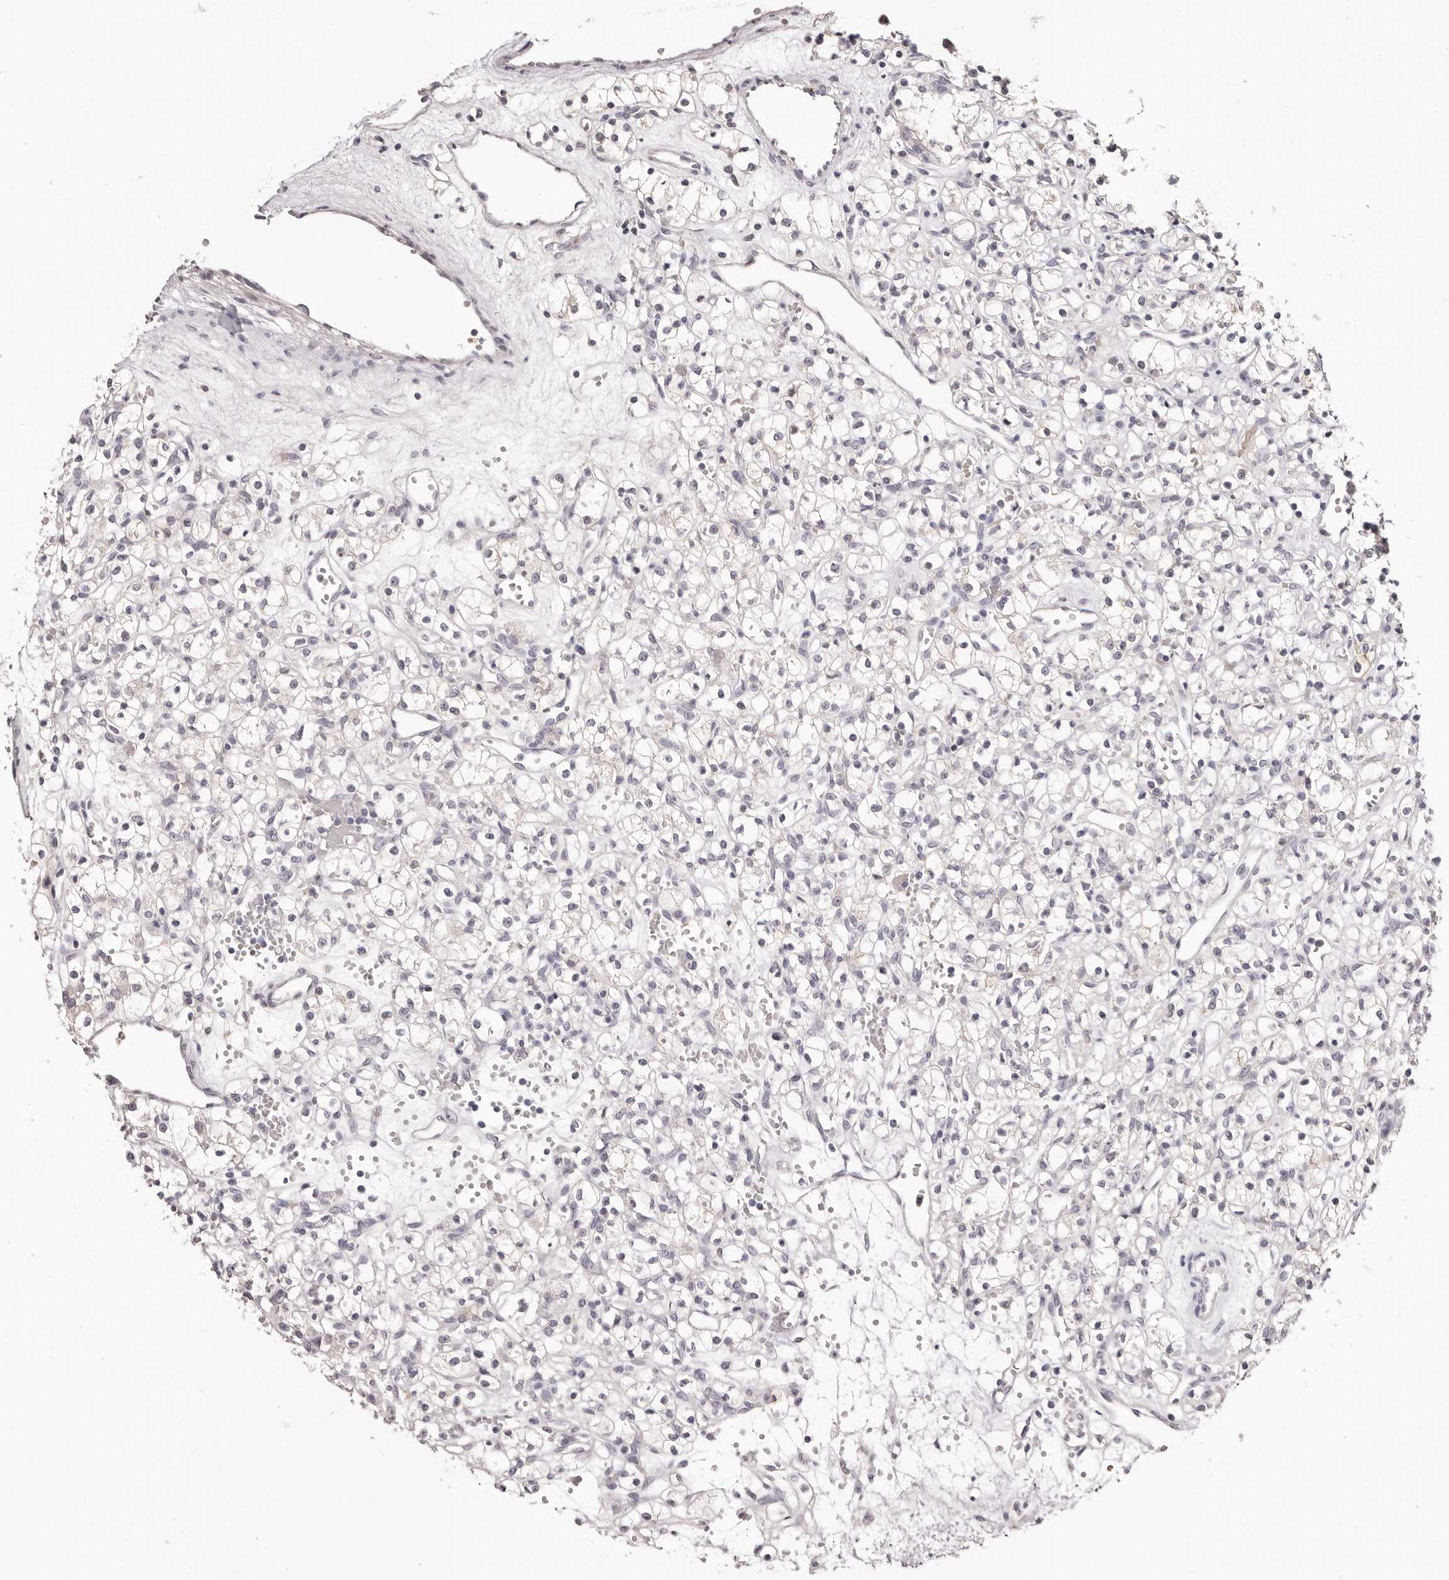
{"staining": {"intensity": "negative", "quantity": "none", "location": "none"}, "tissue": "renal cancer", "cell_type": "Tumor cells", "image_type": "cancer", "snomed": [{"axis": "morphology", "description": "Adenocarcinoma, NOS"}, {"axis": "topography", "description": "Kidney"}], "caption": "Renal cancer was stained to show a protein in brown. There is no significant staining in tumor cells. The staining was performed using DAB to visualize the protein expression in brown, while the nuclei were stained in blue with hematoxylin (Magnification: 20x).", "gene": "PCDHB6", "patient": {"sex": "female", "age": 59}}